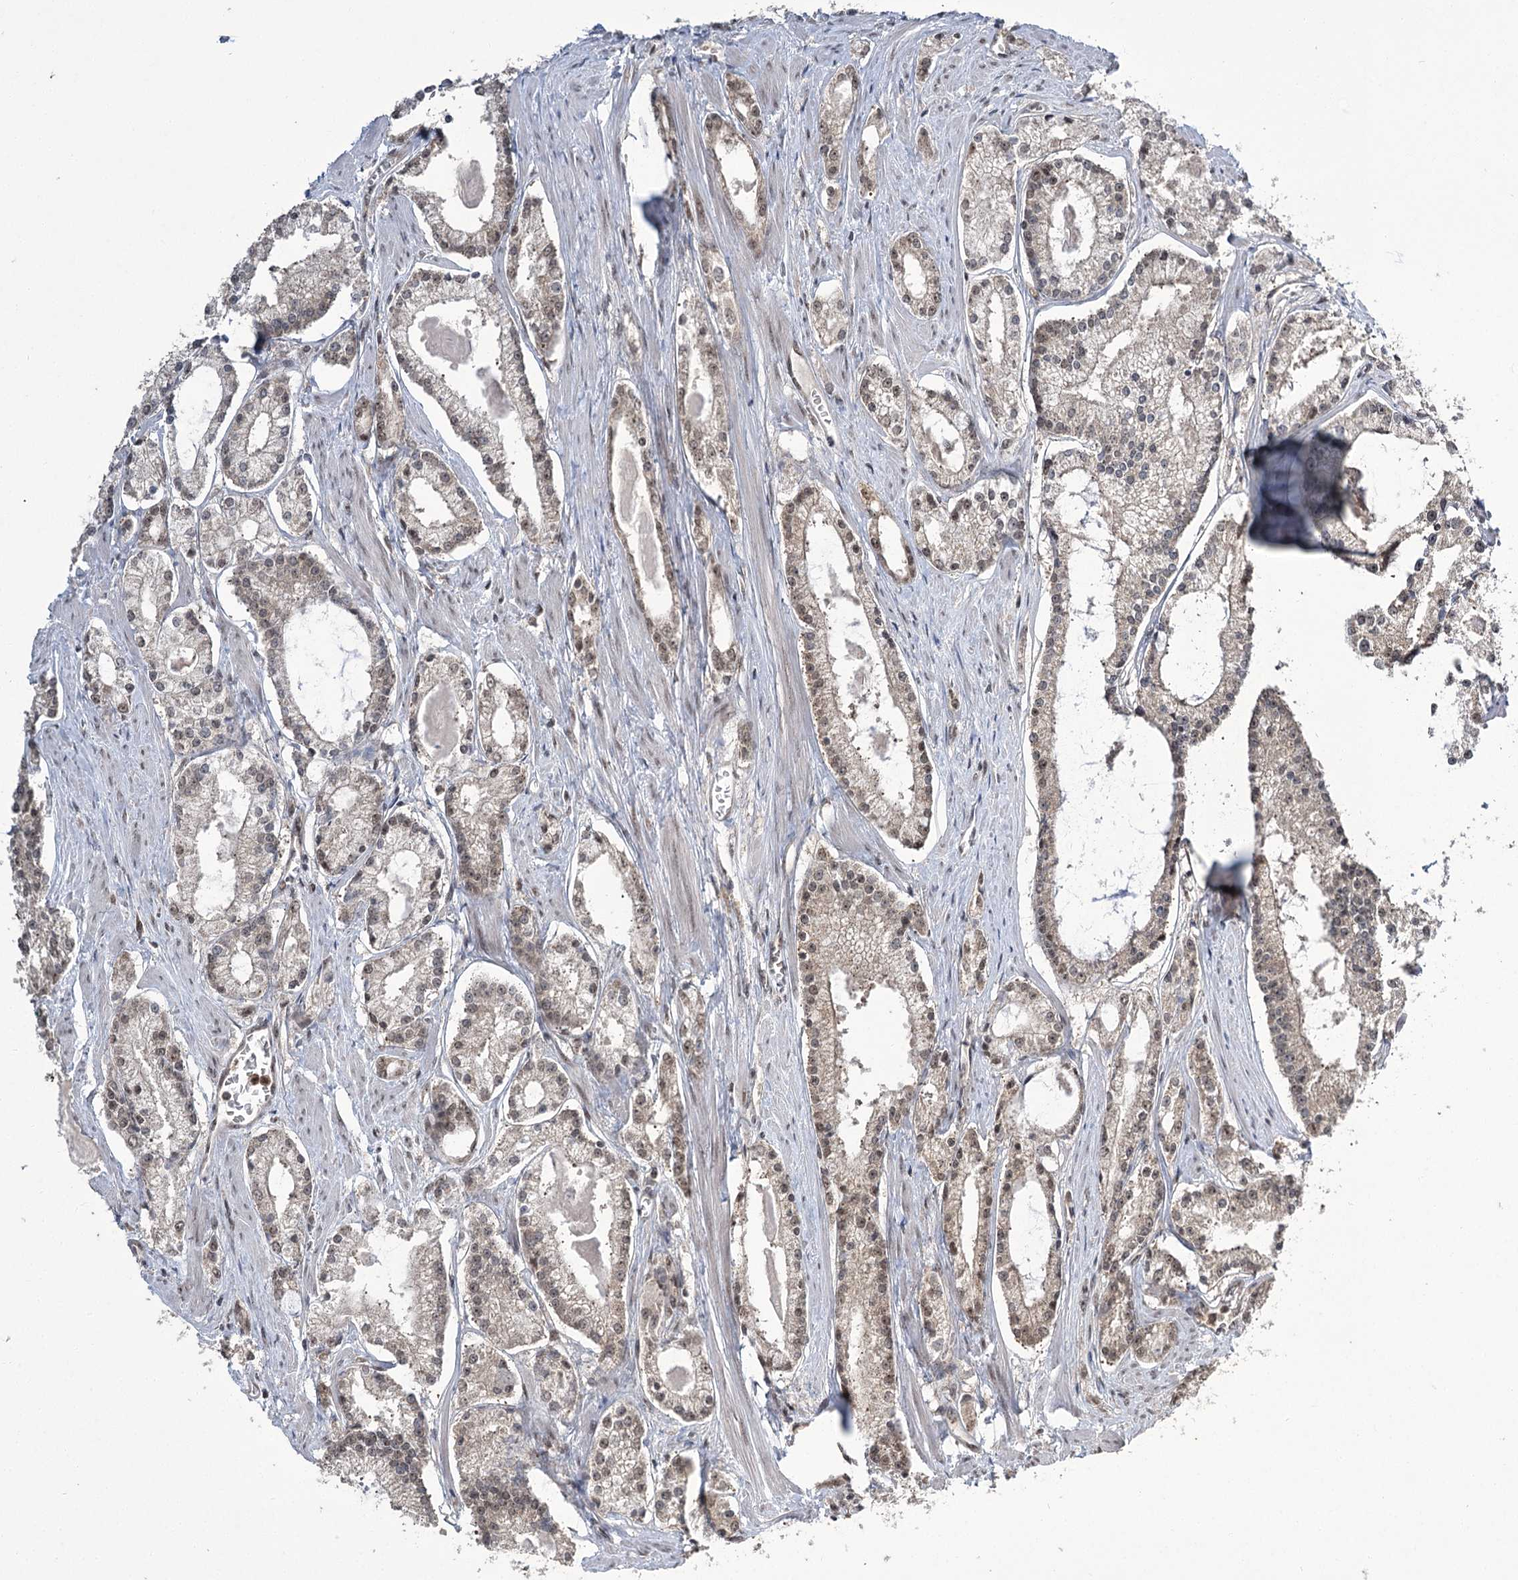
{"staining": {"intensity": "weak", "quantity": "<25%", "location": "cytoplasmic/membranous,nuclear"}, "tissue": "prostate cancer", "cell_type": "Tumor cells", "image_type": "cancer", "snomed": [{"axis": "morphology", "description": "Adenocarcinoma, Low grade"}, {"axis": "topography", "description": "Prostate"}], "caption": "High power microscopy photomicrograph of an immunohistochemistry photomicrograph of prostate cancer (adenocarcinoma (low-grade)), revealing no significant staining in tumor cells. (Brightfield microscopy of DAB (3,3'-diaminobenzidine) immunohistochemistry (IHC) at high magnification).", "gene": "ERCC3", "patient": {"sex": "male", "age": 54}}